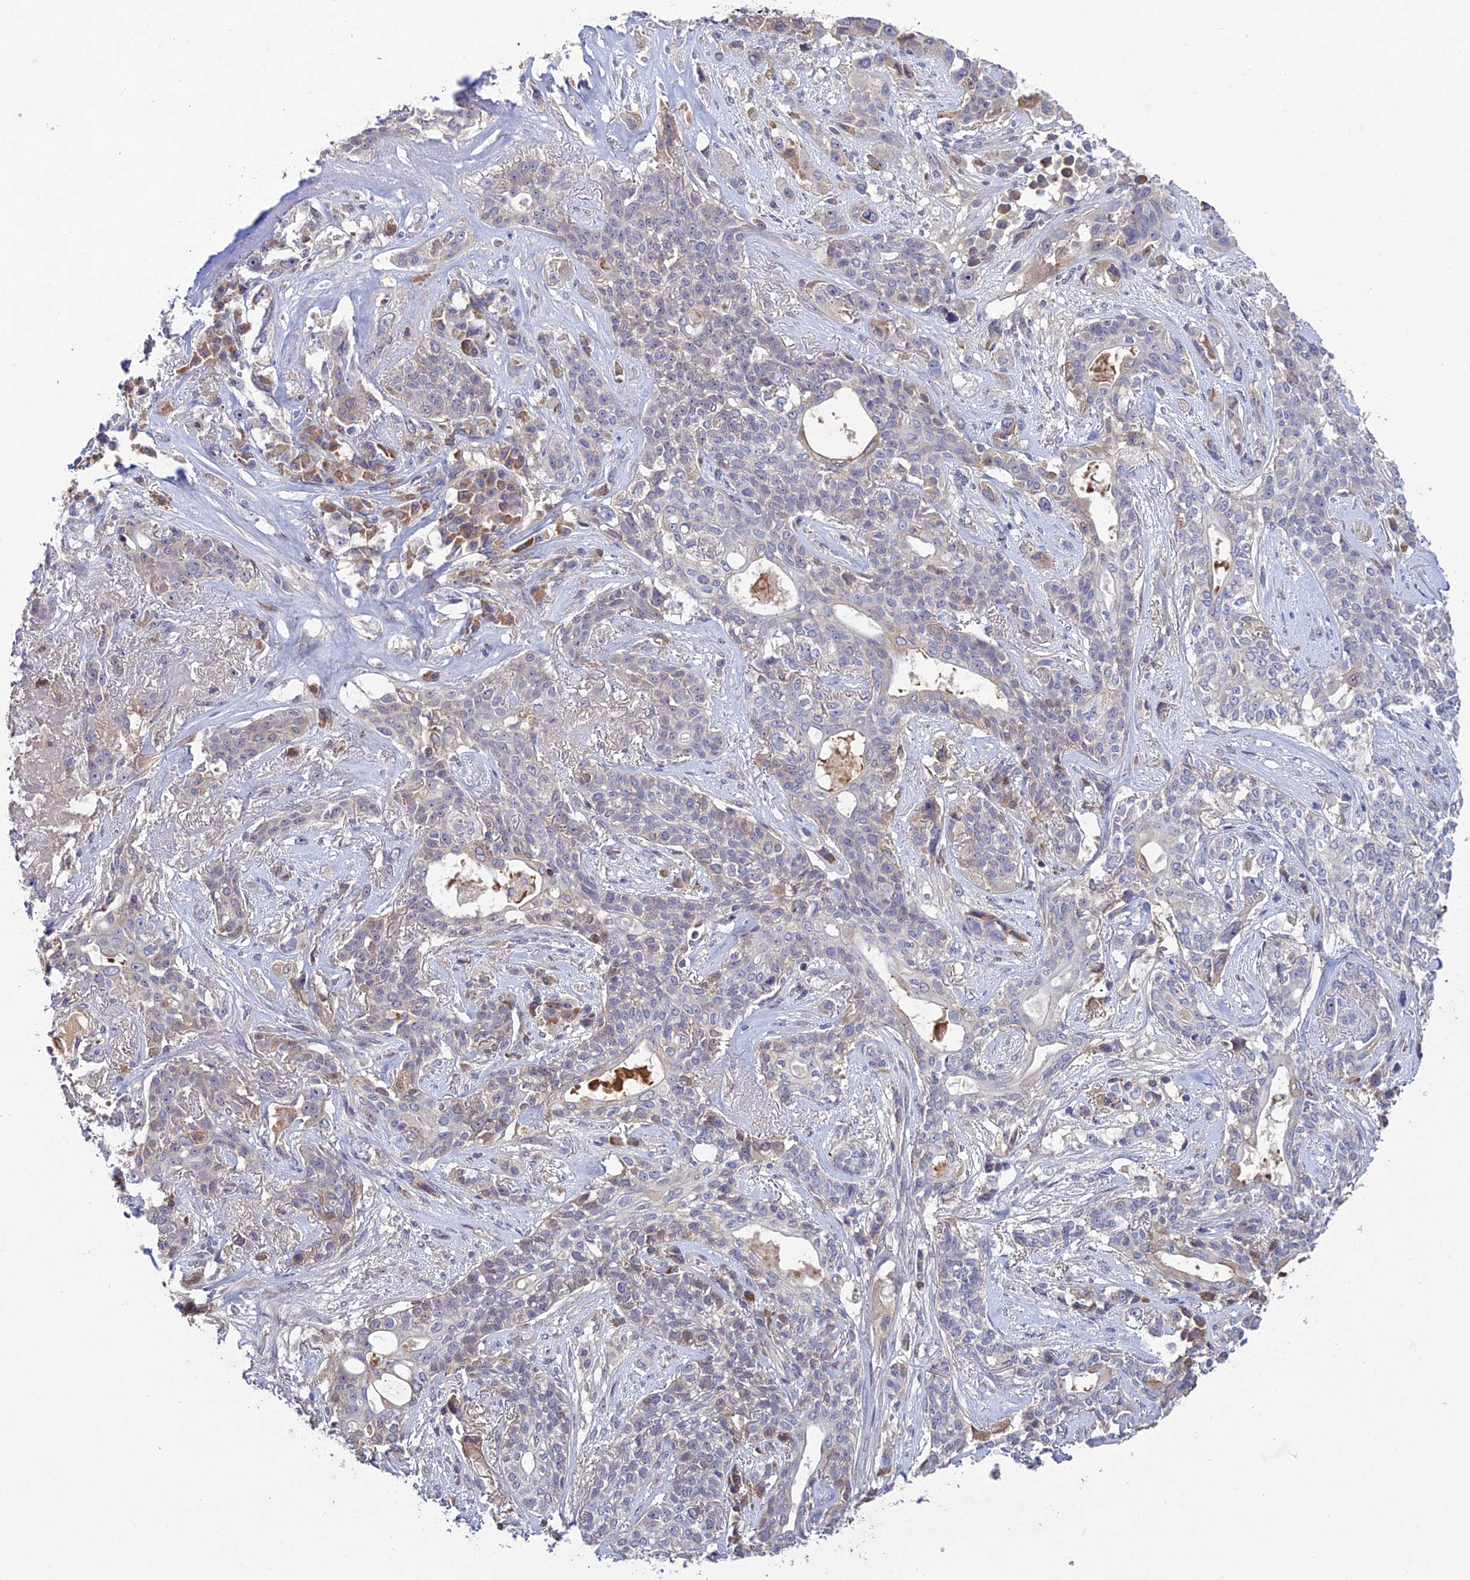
{"staining": {"intensity": "negative", "quantity": "none", "location": "none"}, "tissue": "lung cancer", "cell_type": "Tumor cells", "image_type": "cancer", "snomed": [{"axis": "morphology", "description": "Squamous cell carcinoma, NOS"}, {"axis": "topography", "description": "Lung"}], "caption": "This is an IHC image of human lung squamous cell carcinoma. There is no expression in tumor cells.", "gene": "CHST5", "patient": {"sex": "female", "age": 70}}